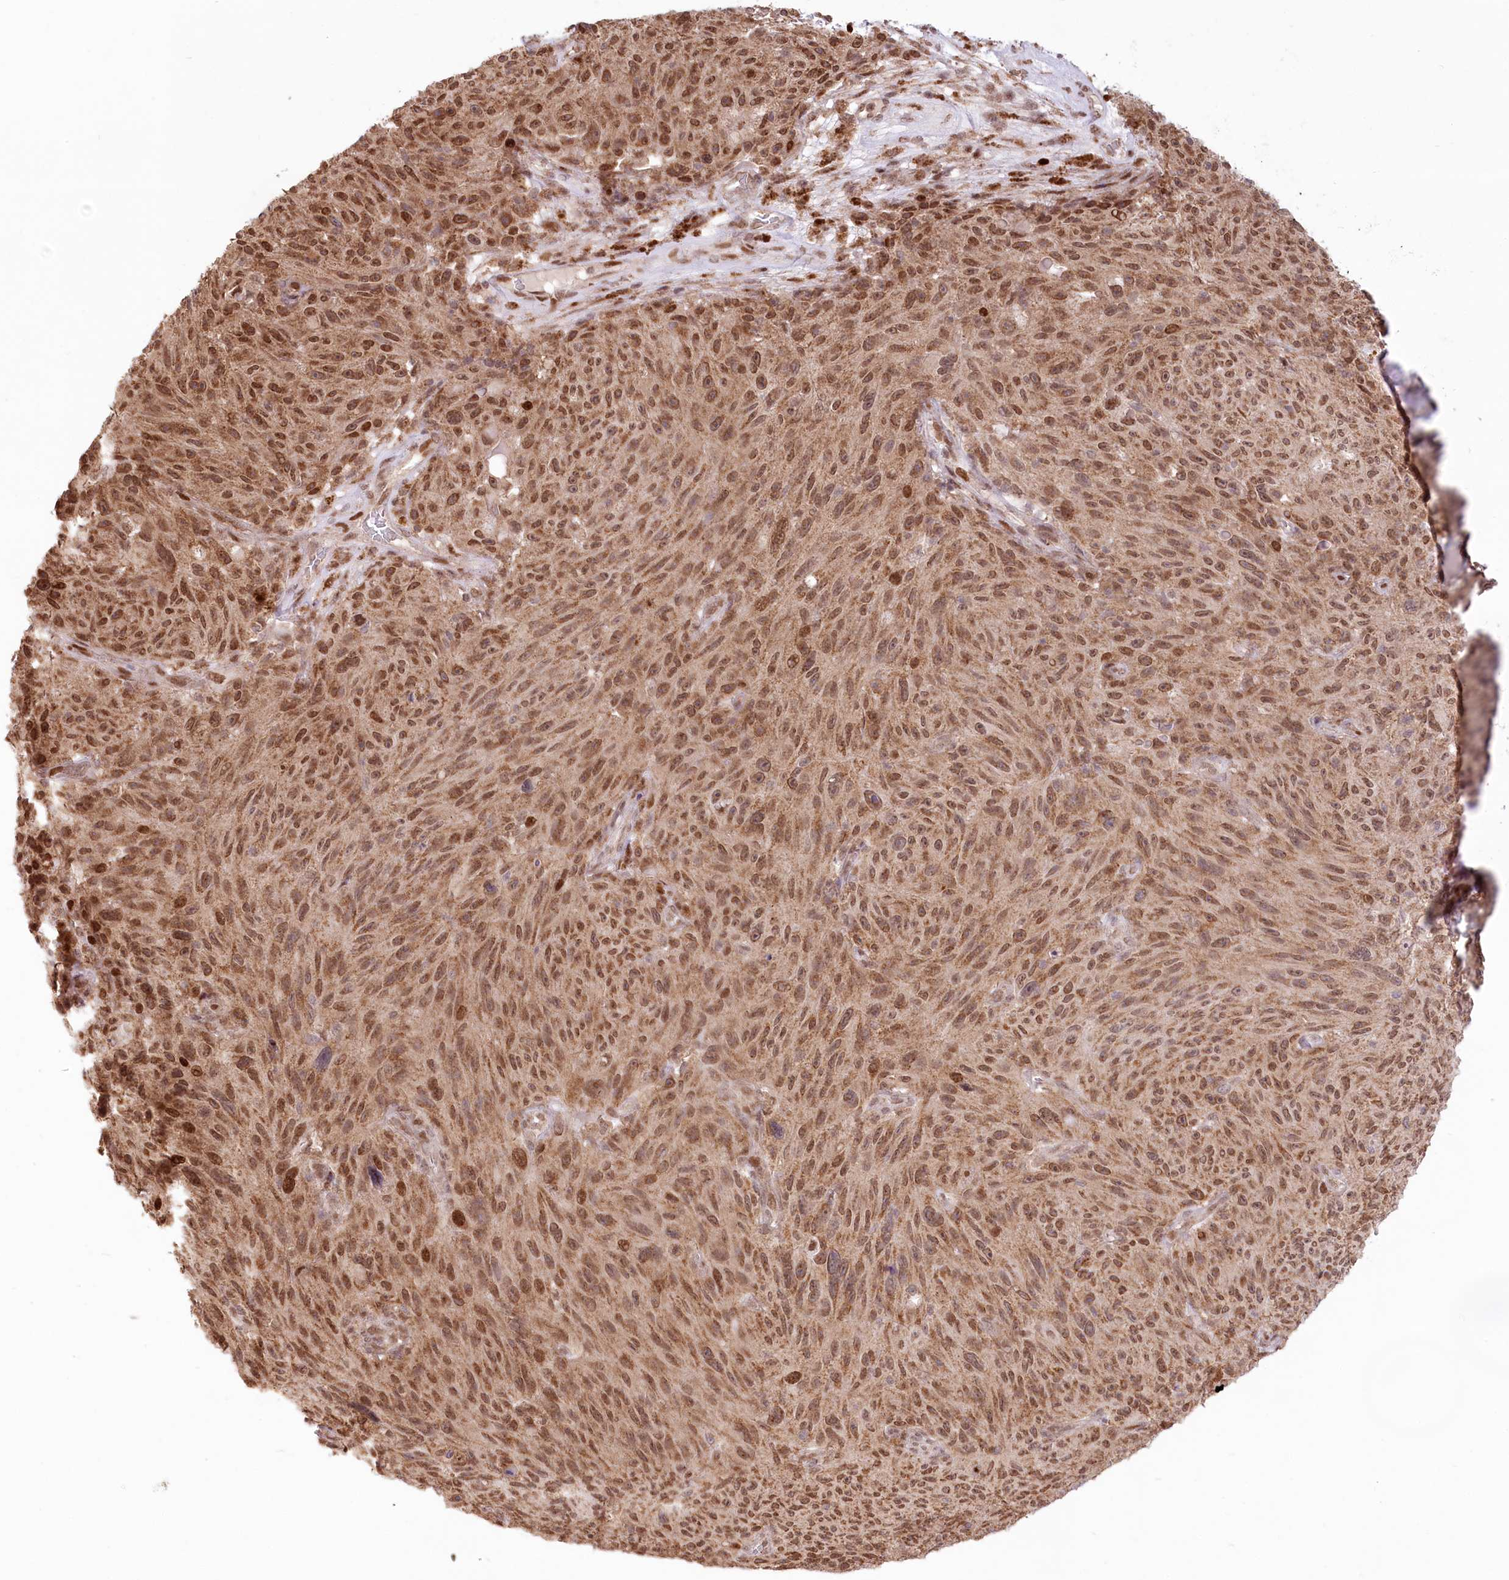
{"staining": {"intensity": "strong", "quantity": ">75%", "location": "cytoplasmic/membranous,nuclear"}, "tissue": "melanoma", "cell_type": "Tumor cells", "image_type": "cancer", "snomed": [{"axis": "morphology", "description": "Malignant melanoma, NOS"}, {"axis": "topography", "description": "Skin"}], "caption": "Malignant melanoma stained with DAB immunohistochemistry displays high levels of strong cytoplasmic/membranous and nuclear expression in about >75% of tumor cells. (brown staining indicates protein expression, while blue staining denotes nuclei).", "gene": "PYURF", "patient": {"sex": "female", "age": 82}}